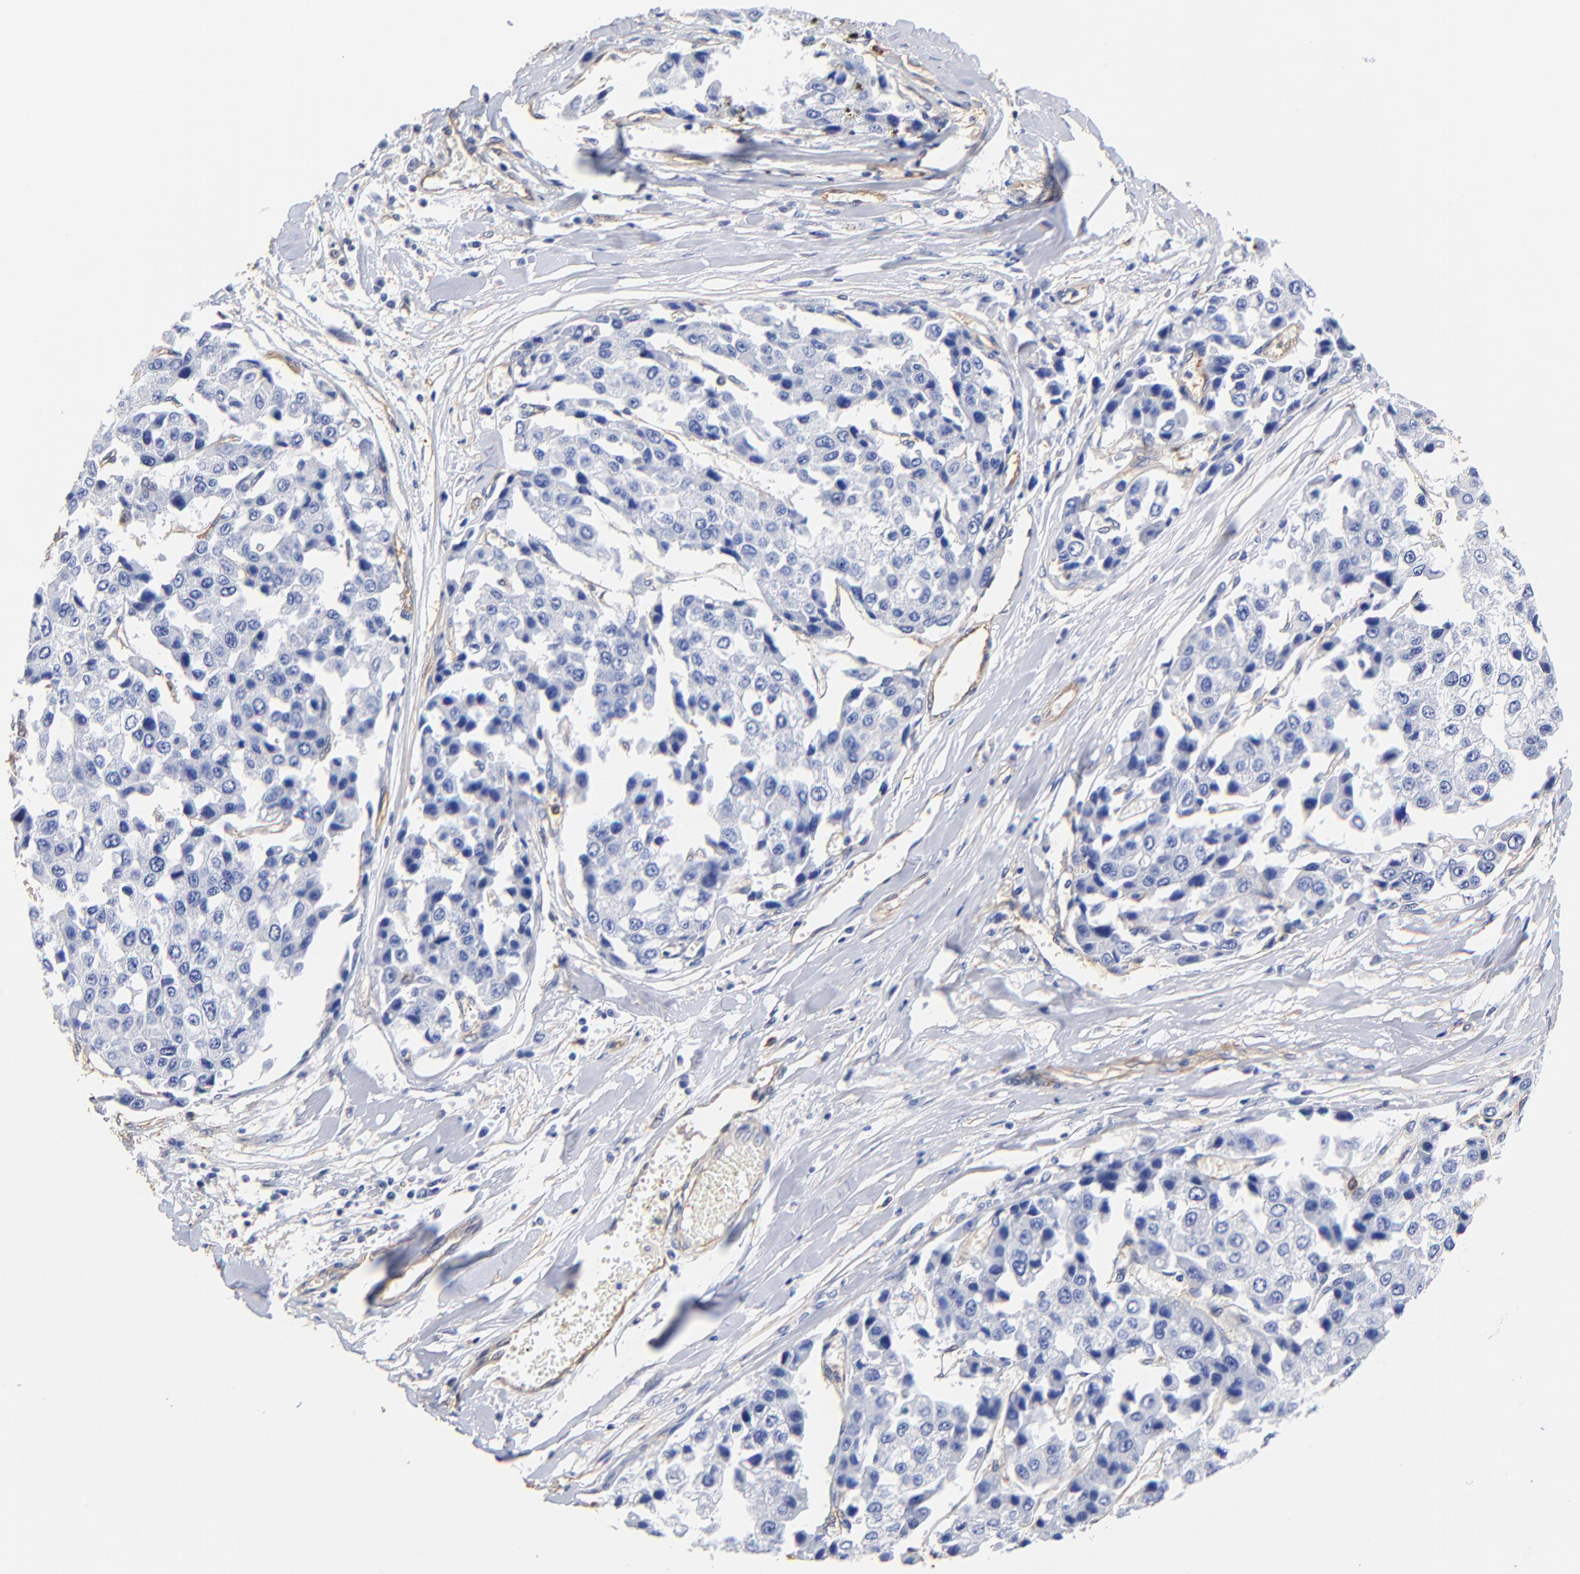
{"staining": {"intensity": "negative", "quantity": "none", "location": "none"}, "tissue": "liver cancer", "cell_type": "Tumor cells", "image_type": "cancer", "snomed": [{"axis": "morphology", "description": "Carcinoma, Hepatocellular, NOS"}, {"axis": "topography", "description": "Liver"}], "caption": "A high-resolution image shows immunohistochemistry (IHC) staining of liver cancer (hepatocellular carcinoma), which reveals no significant expression in tumor cells.", "gene": "TAGLN2", "patient": {"sex": "female", "age": 66}}